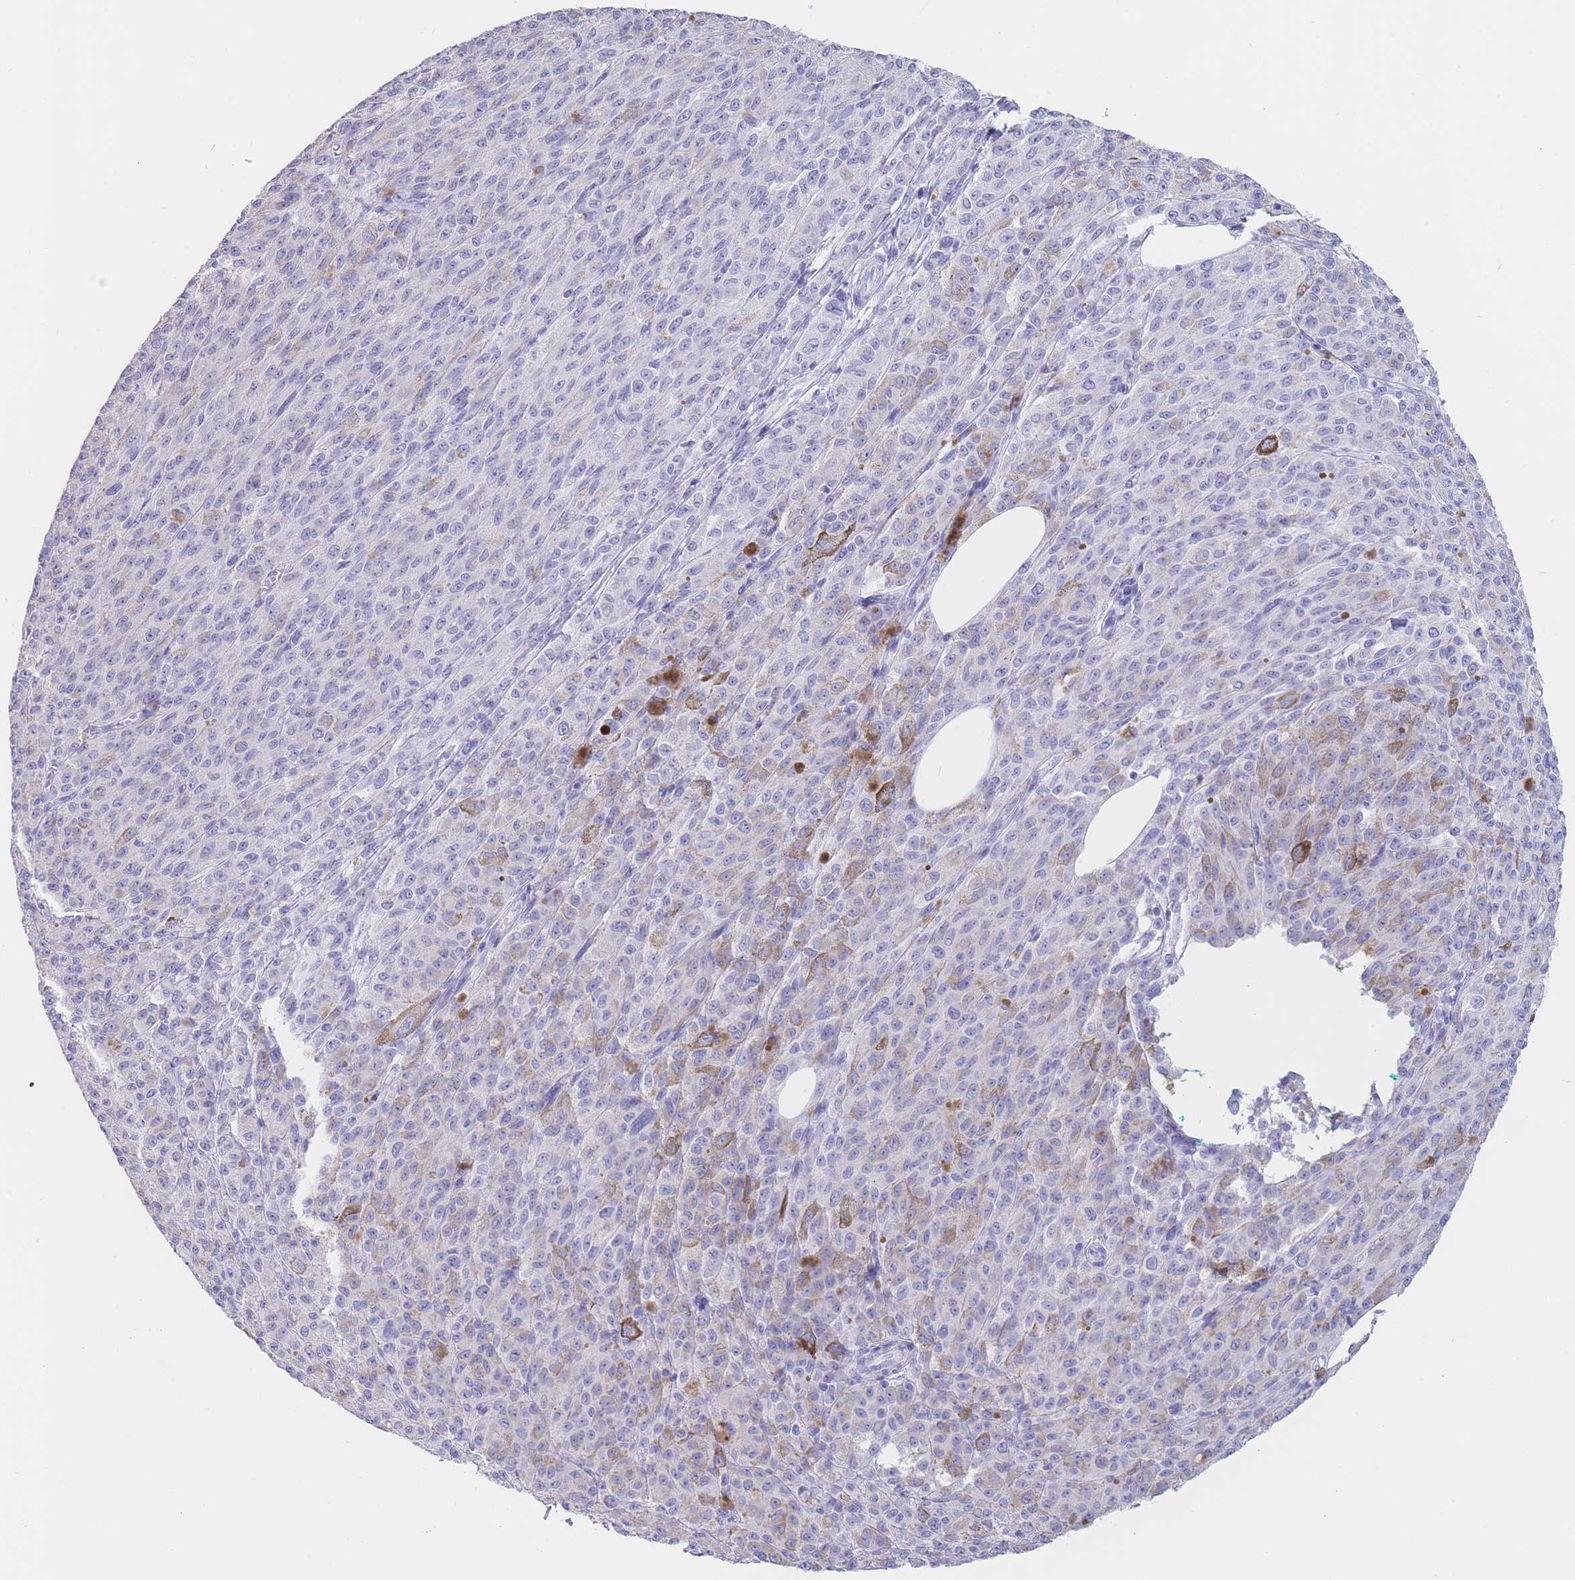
{"staining": {"intensity": "negative", "quantity": "none", "location": "none"}, "tissue": "melanoma", "cell_type": "Tumor cells", "image_type": "cancer", "snomed": [{"axis": "morphology", "description": "Malignant melanoma, NOS"}, {"axis": "topography", "description": "Skin"}], "caption": "Immunohistochemistry photomicrograph of neoplastic tissue: malignant melanoma stained with DAB displays no significant protein expression in tumor cells. (DAB IHC, high magnification).", "gene": "CD37", "patient": {"sex": "female", "age": 52}}